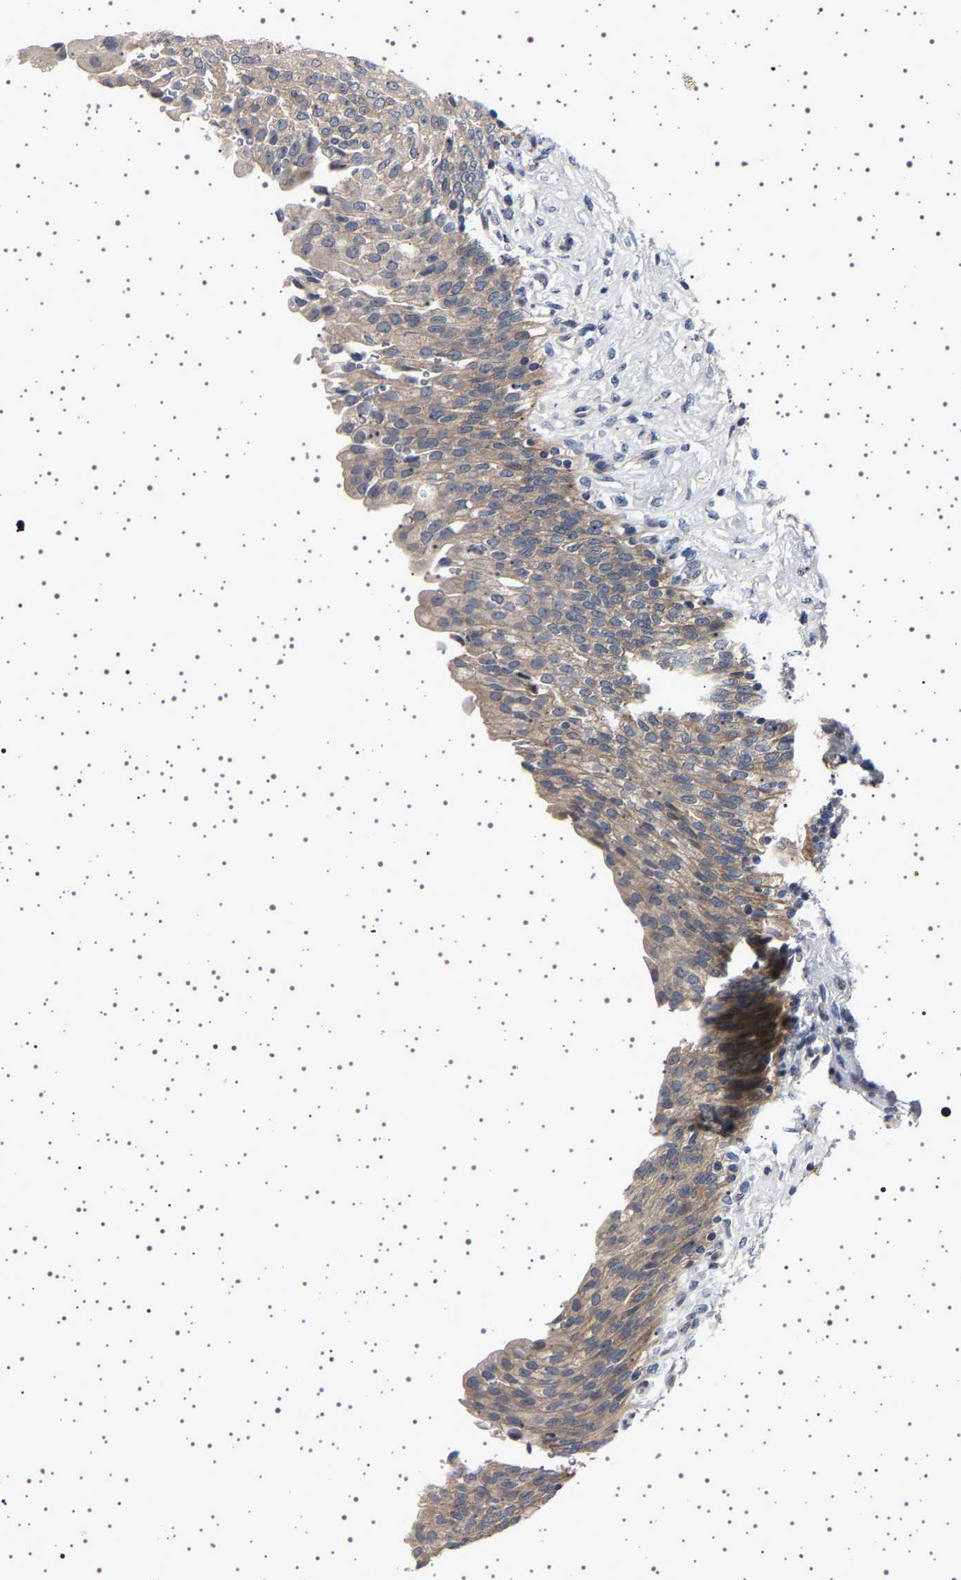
{"staining": {"intensity": "moderate", "quantity": ">75%", "location": "cytoplasmic/membranous"}, "tissue": "urinary bladder", "cell_type": "Urothelial cells", "image_type": "normal", "snomed": [{"axis": "morphology", "description": "Urothelial carcinoma, High grade"}, {"axis": "topography", "description": "Urinary bladder"}], "caption": "This is a micrograph of immunohistochemistry staining of normal urinary bladder, which shows moderate staining in the cytoplasmic/membranous of urothelial cells.", "gene": "PAK5", "patient": {"sex": "male", "age": 46}}